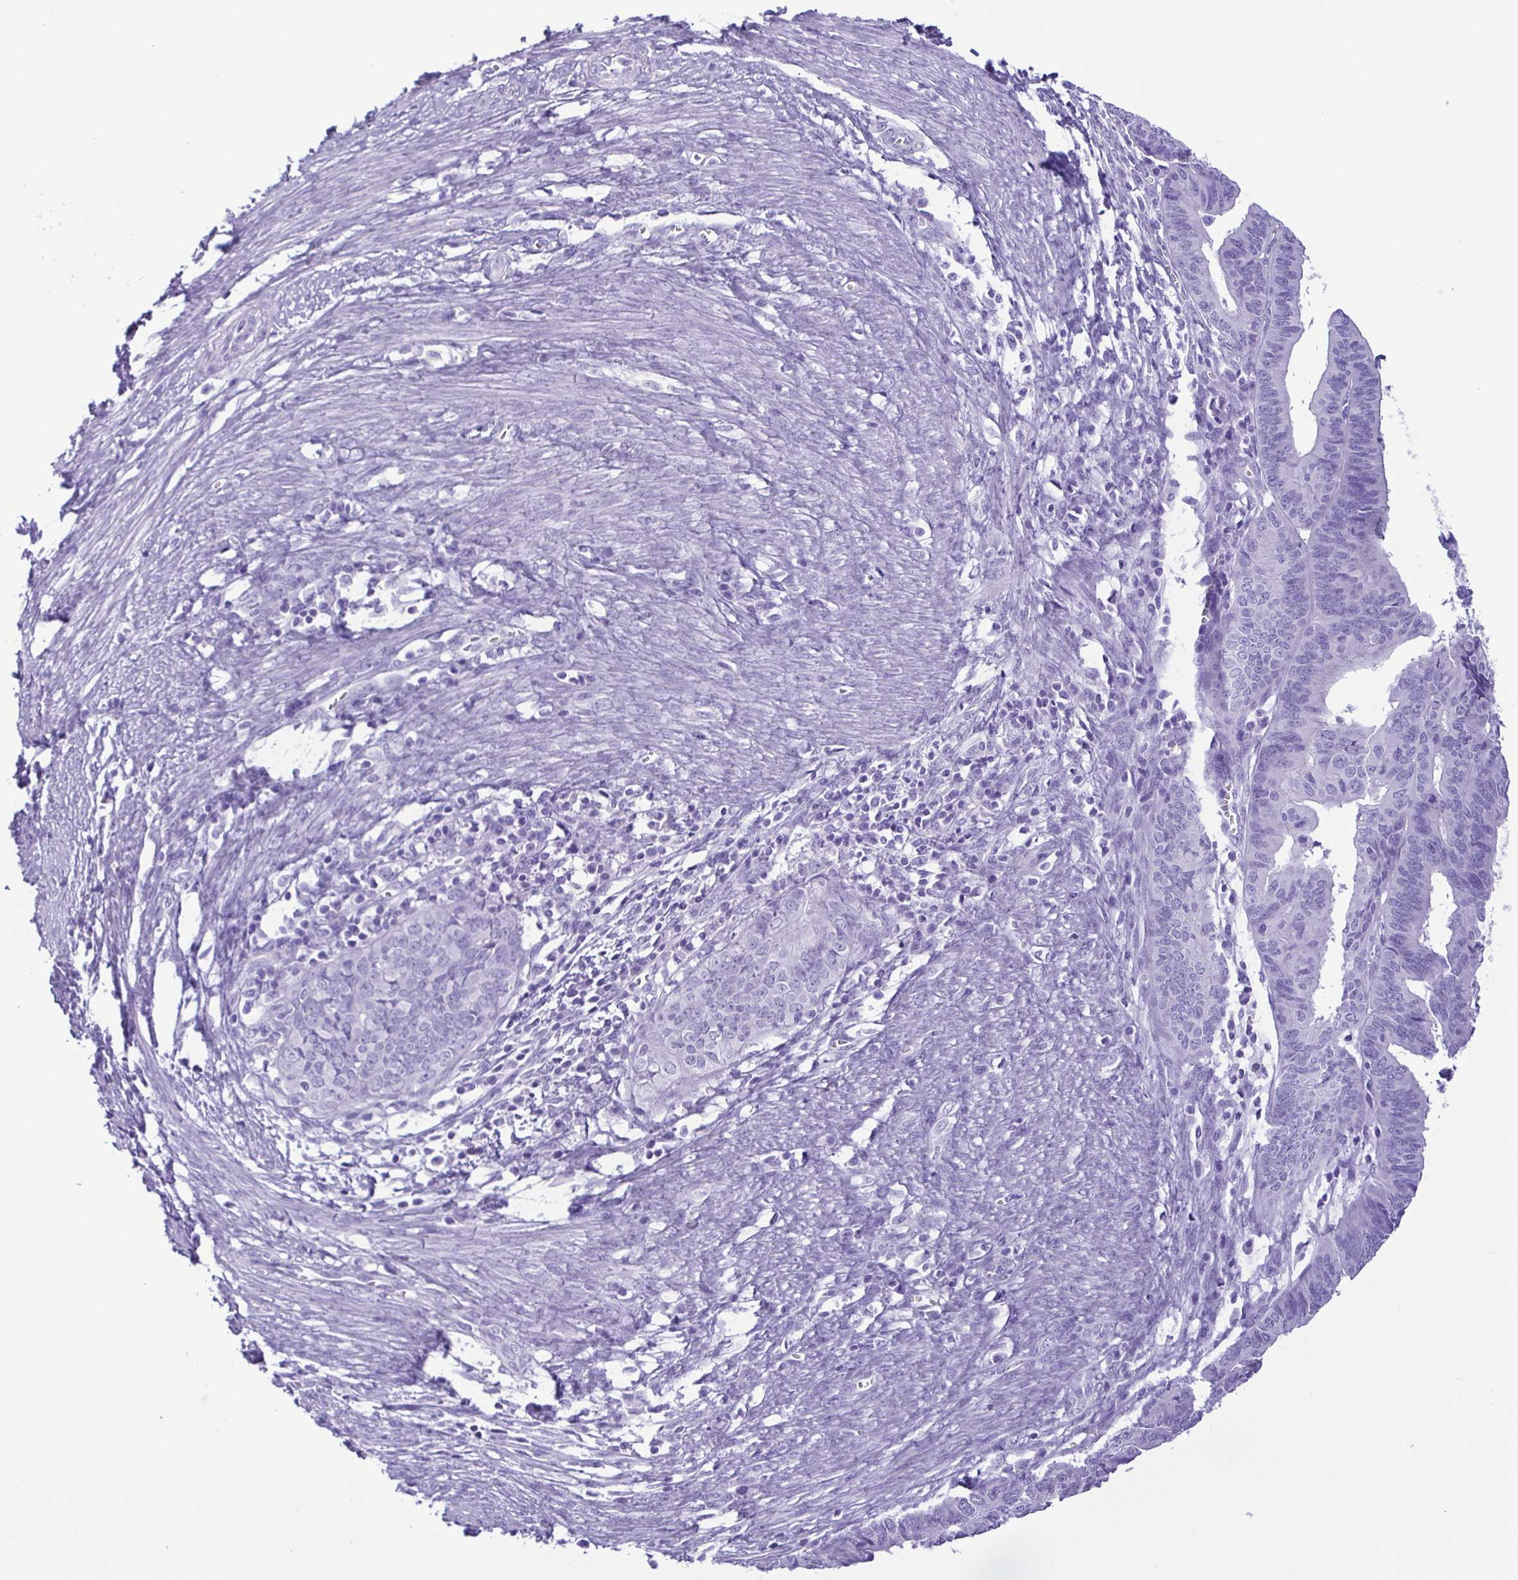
{"staining": {"intensity": "negative", "quantity": "none", "location": "none"}, "tissue": "endometrial cancer", "cell_type": "Tumor cells", "image_type": "cancer", "snomed": [{"axis": "morphology", "description": "Adenocarcinoma, NOS"}, {"axis": "topography", "description": "Endometrium"}], "caption": "DAB immunohistochemical staining of endometrial adenocarcinoma exhibits no significant expression in tumor cells.", "gene": "OVGP1", "patient": {"sex": "female", "age": 65}}